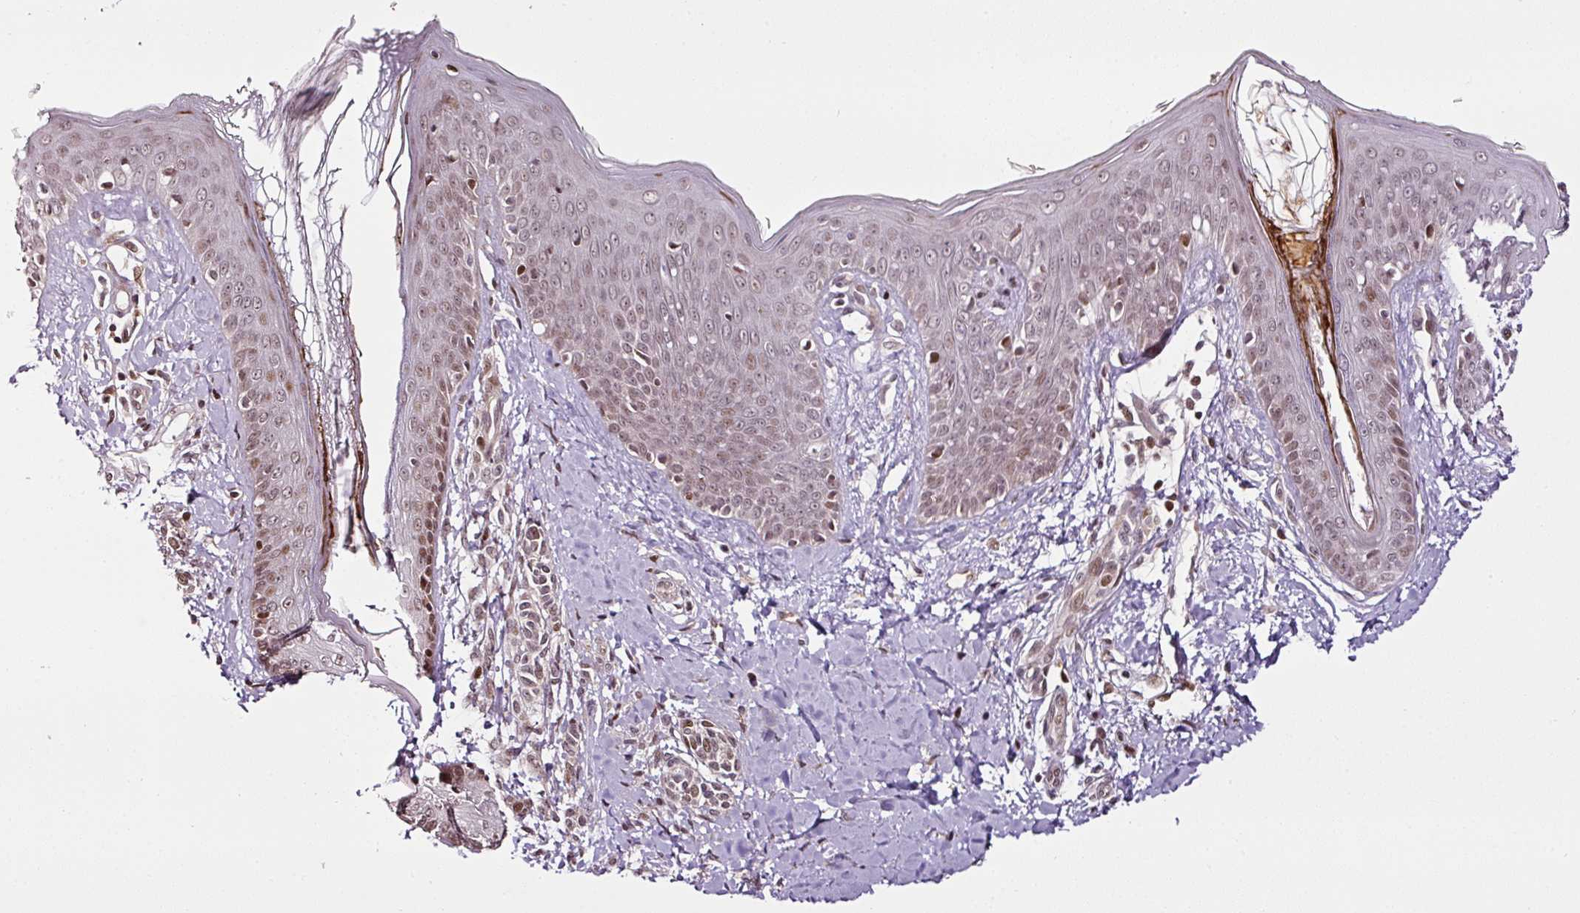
{"staining": {"intensity": "weak", "quantity": ">75%", "location": "nuclear"}, "tissue": "skin", "cell_type": "Fibroblasts", "image_type": "normal", "snomed": [{"axis": "morphology", "description": "Normal tissue, NOS"}, {"axis": "topography", "description": "Skin"}], "caption": "A micrograph showing weak nuclear staining in about >75% of fibroblasts in benign skin, as visualized by brown immunohistochemical staining.", "gene": "COPRS", "patient": {"sex": "male", "age": 16}}